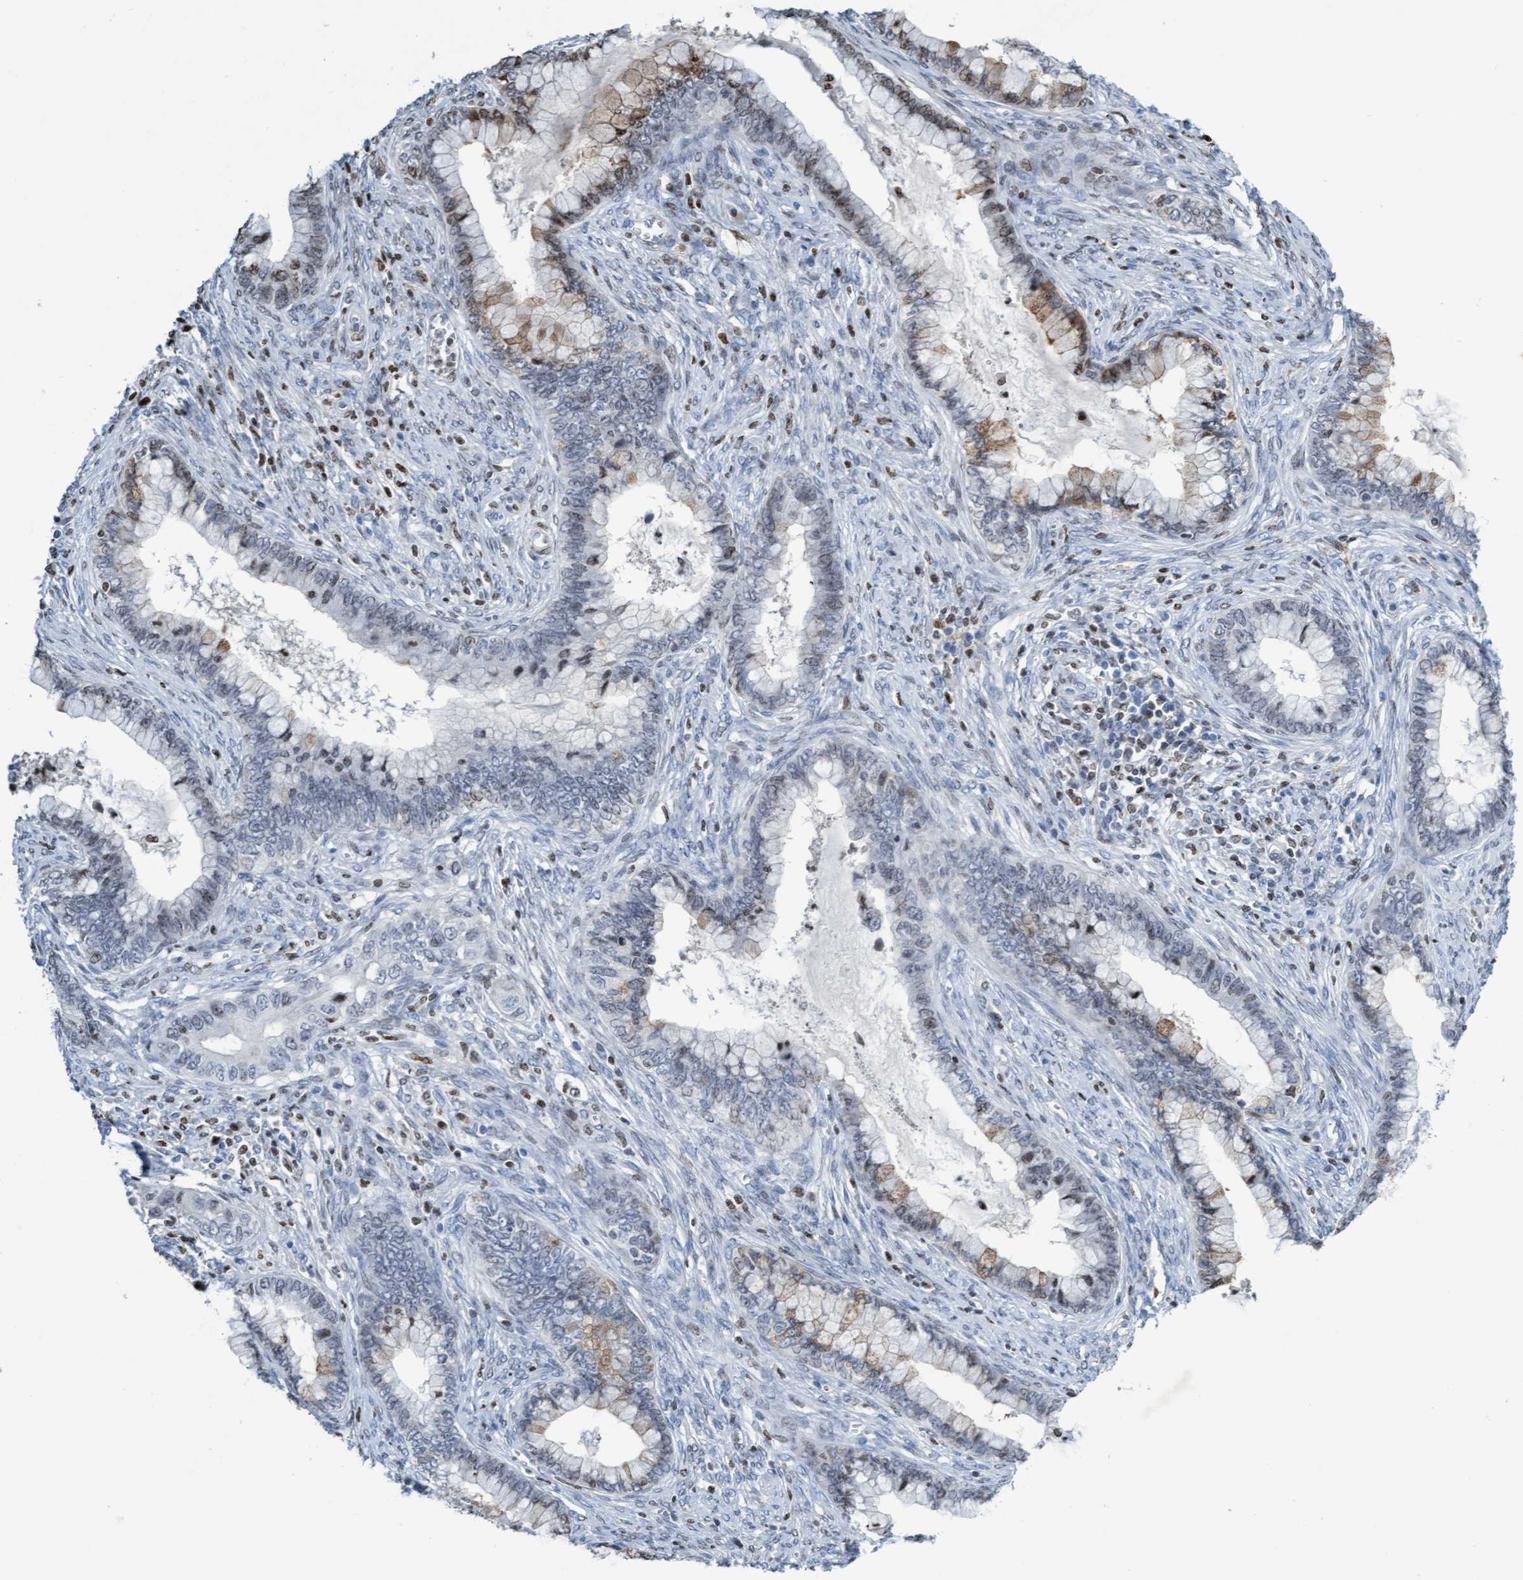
{"staining": {"intensity": "moderate", "quantity": "<25%", "location": "cytoplasmic/membranous,nuclear"}, "tissue": "cervical cancer", "cell_type": "Tumor cells", "image_type": "cancer", "snomed": [{"axis": "morphology", "description": "Adenocarcinoma, NOS"}, {"axis": "topography", "description": "Cervix"}], "caption": "Protein staining of cervical cancer tissue exhibits moderate cytoplasmic/membranous and nuclear expression in about <25% of tumor cells.", "gene": "CBX2", "patient": {"sex": "female", "age": 44}}